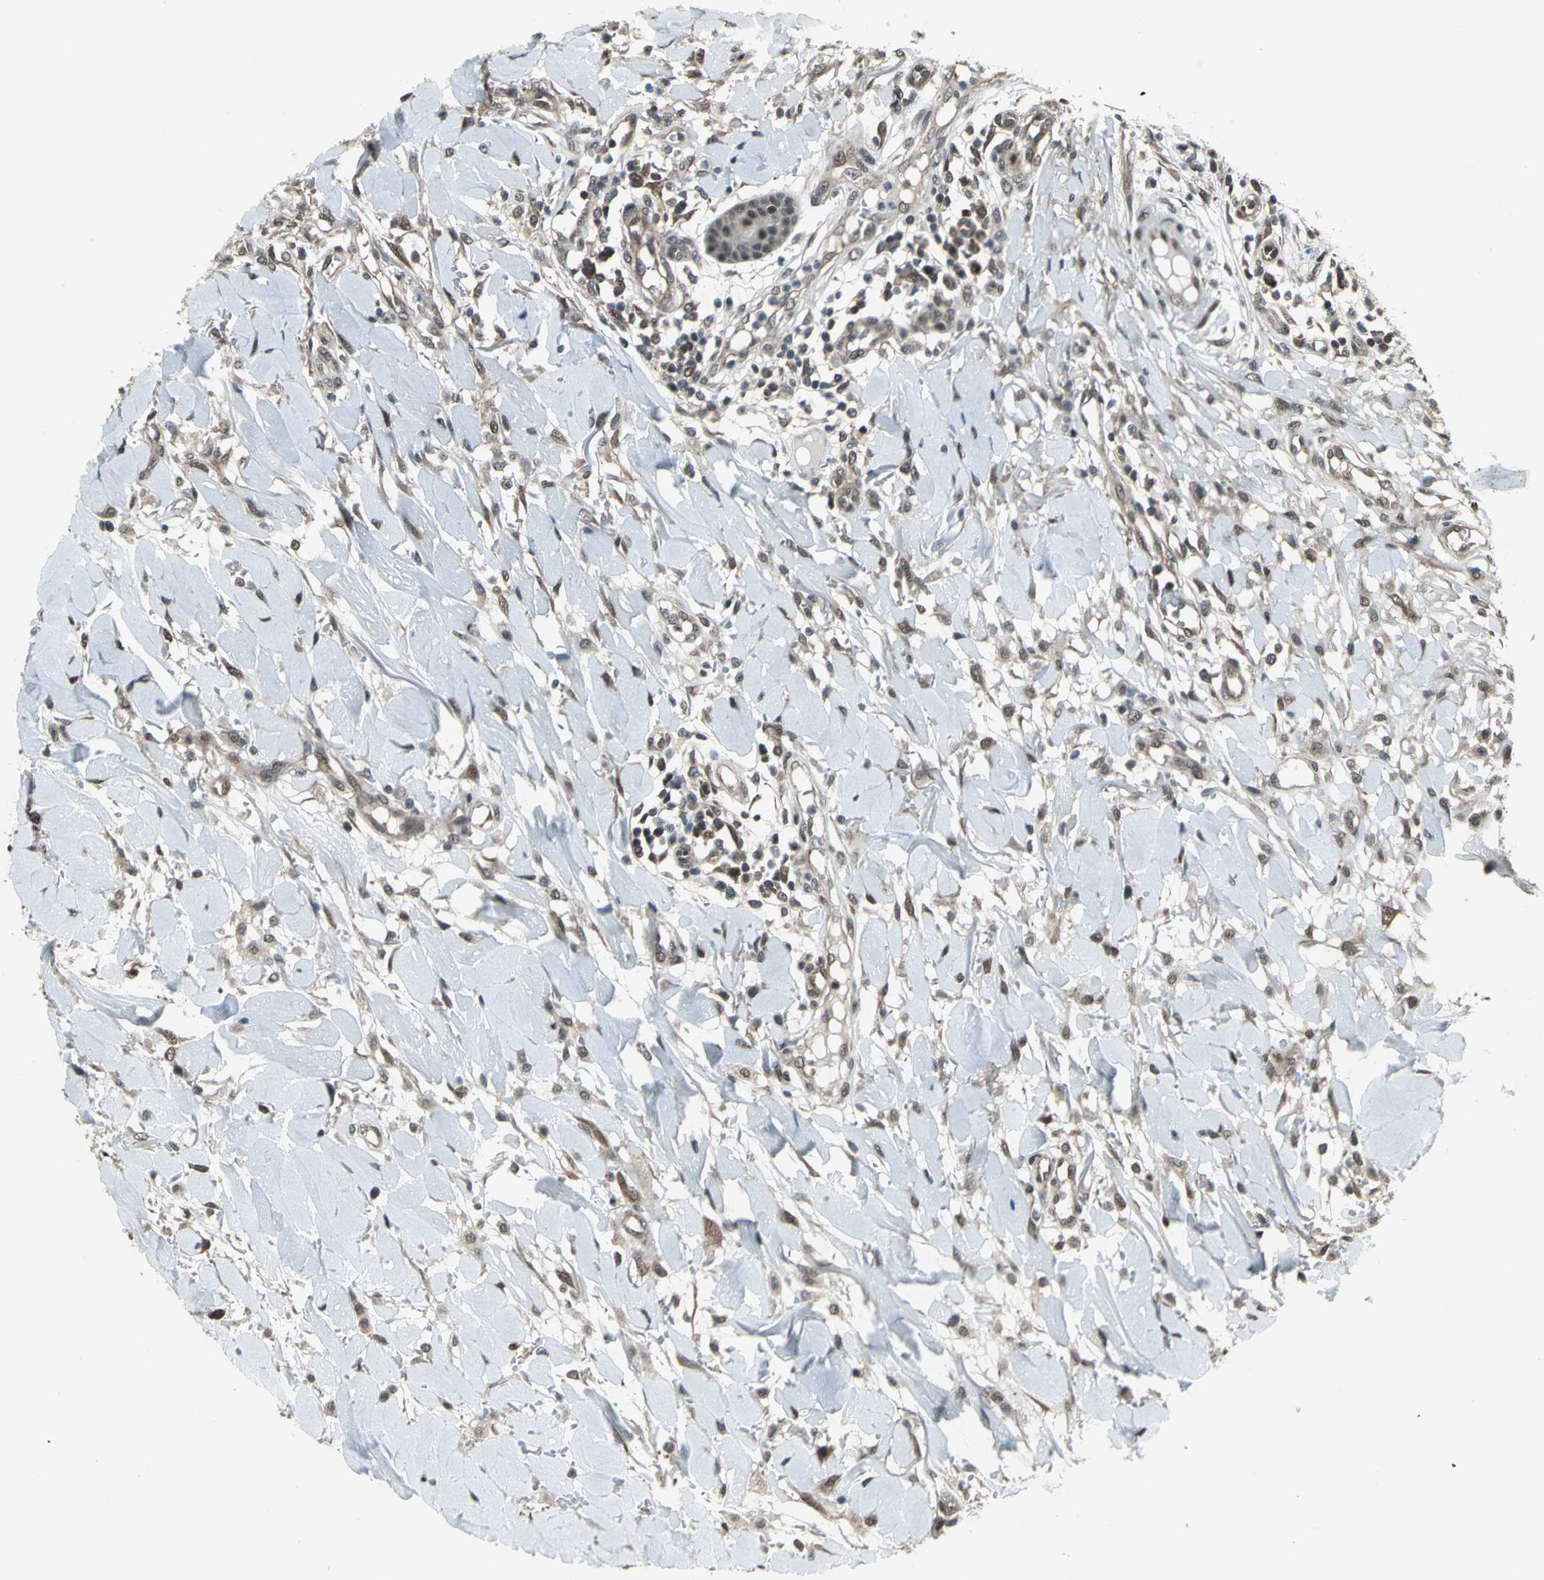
{"staining": {"intensity": "weak", "quantity": ">75%", "location": "cytoplasmic/membranous,nuclear"}, "tissue": "skin cancer", "cell_type": "Tumor cells", "image_type": "cancer", "snomed": [{"axis": "morphology", "description": "Squamous cell carcinoma, NOS"}, {"axis": "topography", "description": "Skin"}], "caption": "A brown stain shows weak cytoplasmic/membranous and nuclear staining of a protein in human skin squamous cell carcinoma tumor cells.", "gene": "COPS5", "patient": {"sex": "female", "age": 78}}